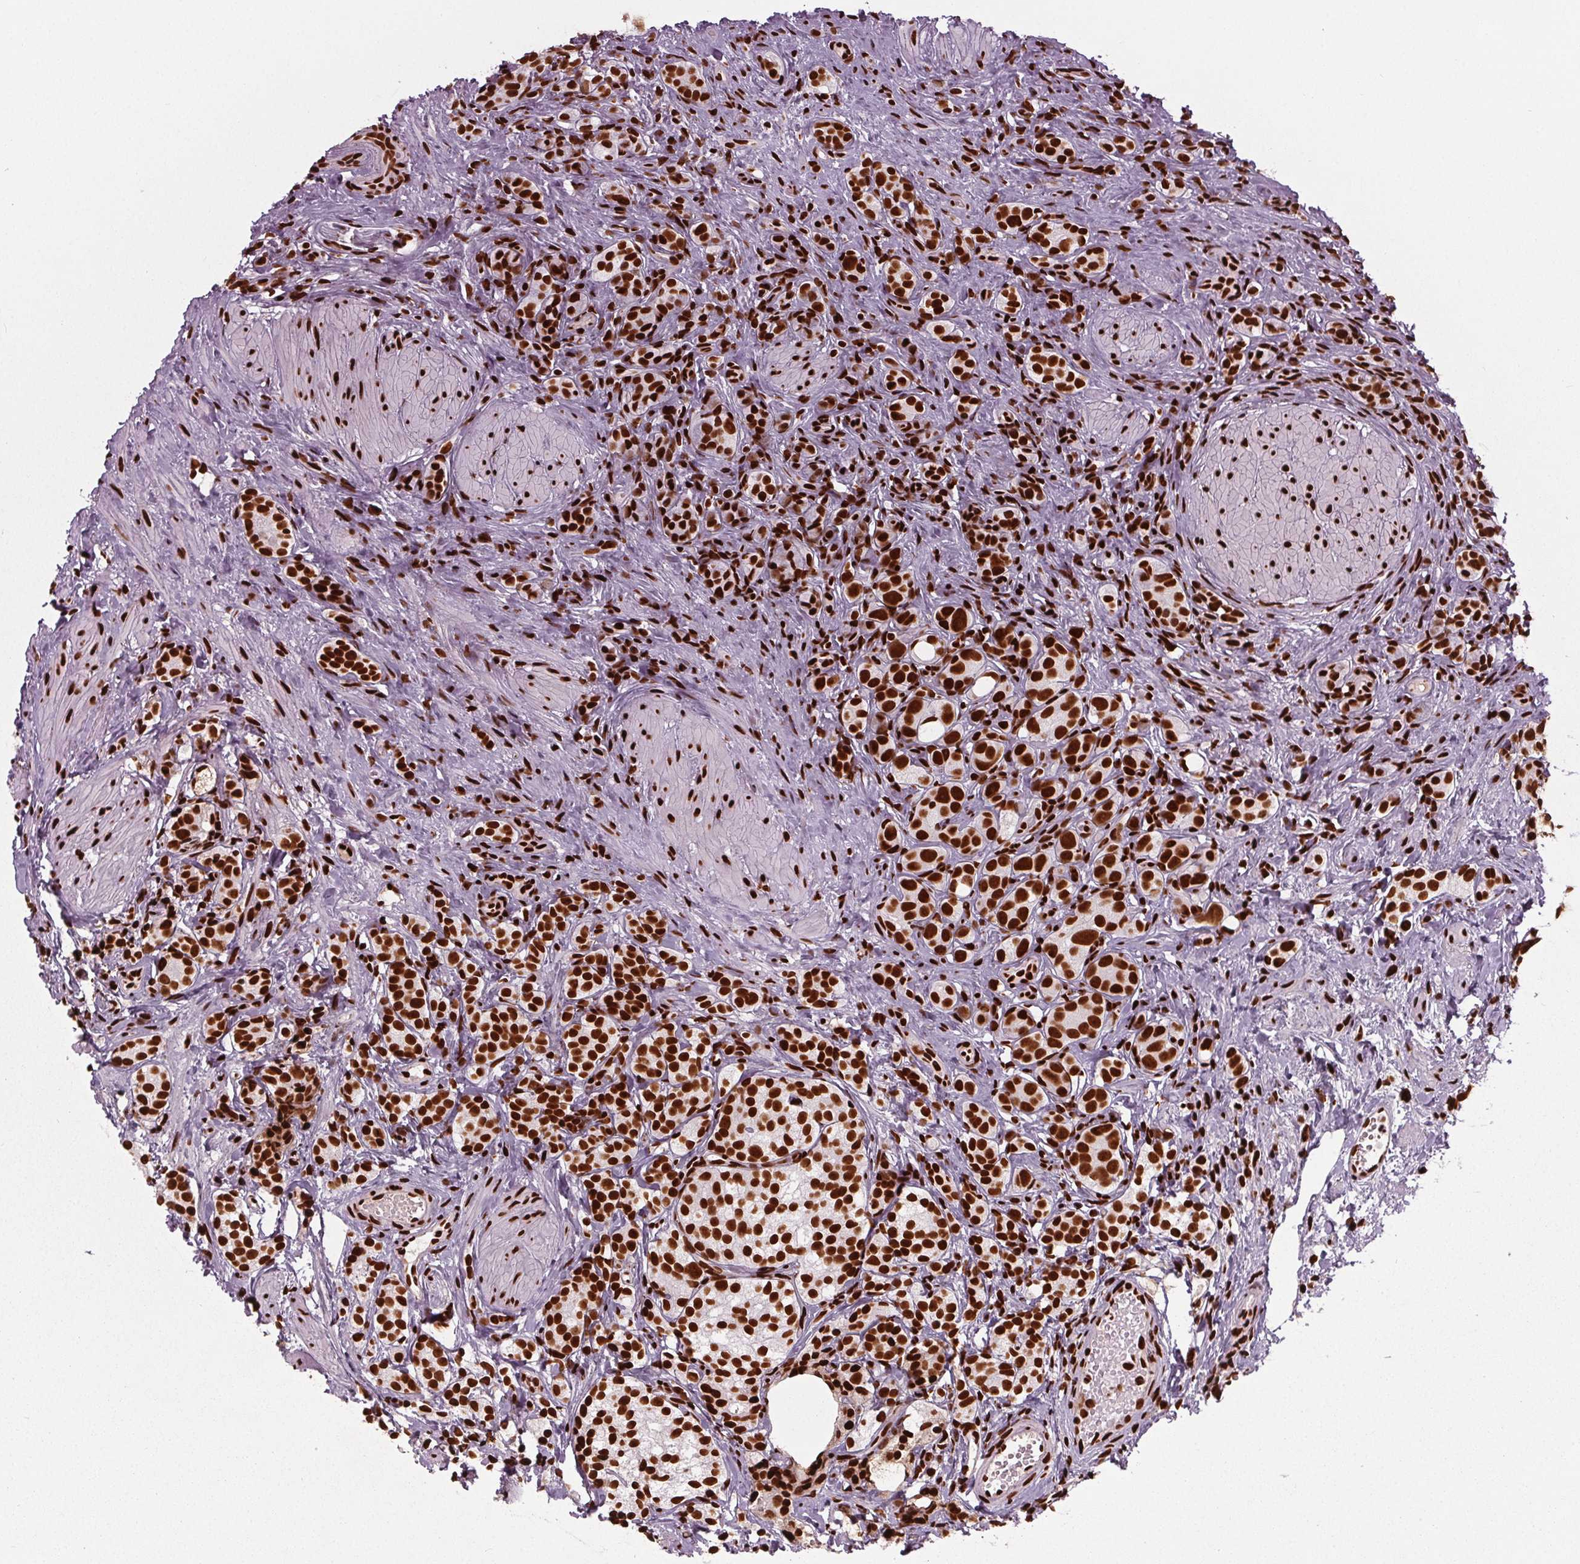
{"staining": {"intensity": "strong", "quantity": ">75%", "location": "nuclear"}, "tissue": "prostate cancer", "cell_type": "Tumor cells", "image_type": "cancer", "snomed": [{"axis": "morphology", "description": "Adenocarcinoma, High grade"}, {"axis": "topography", "description": "Prostate"}], "caption": "High-power microscopy captured an immunohistochemistry photomicrograph of prostate cancer (adenocarcinoma (high-grade)), revealing strong nuclear expression in approximately >75% of tumor cells.", "gene": "BRD4", "patient": {"sex": "male", "age": 53}}